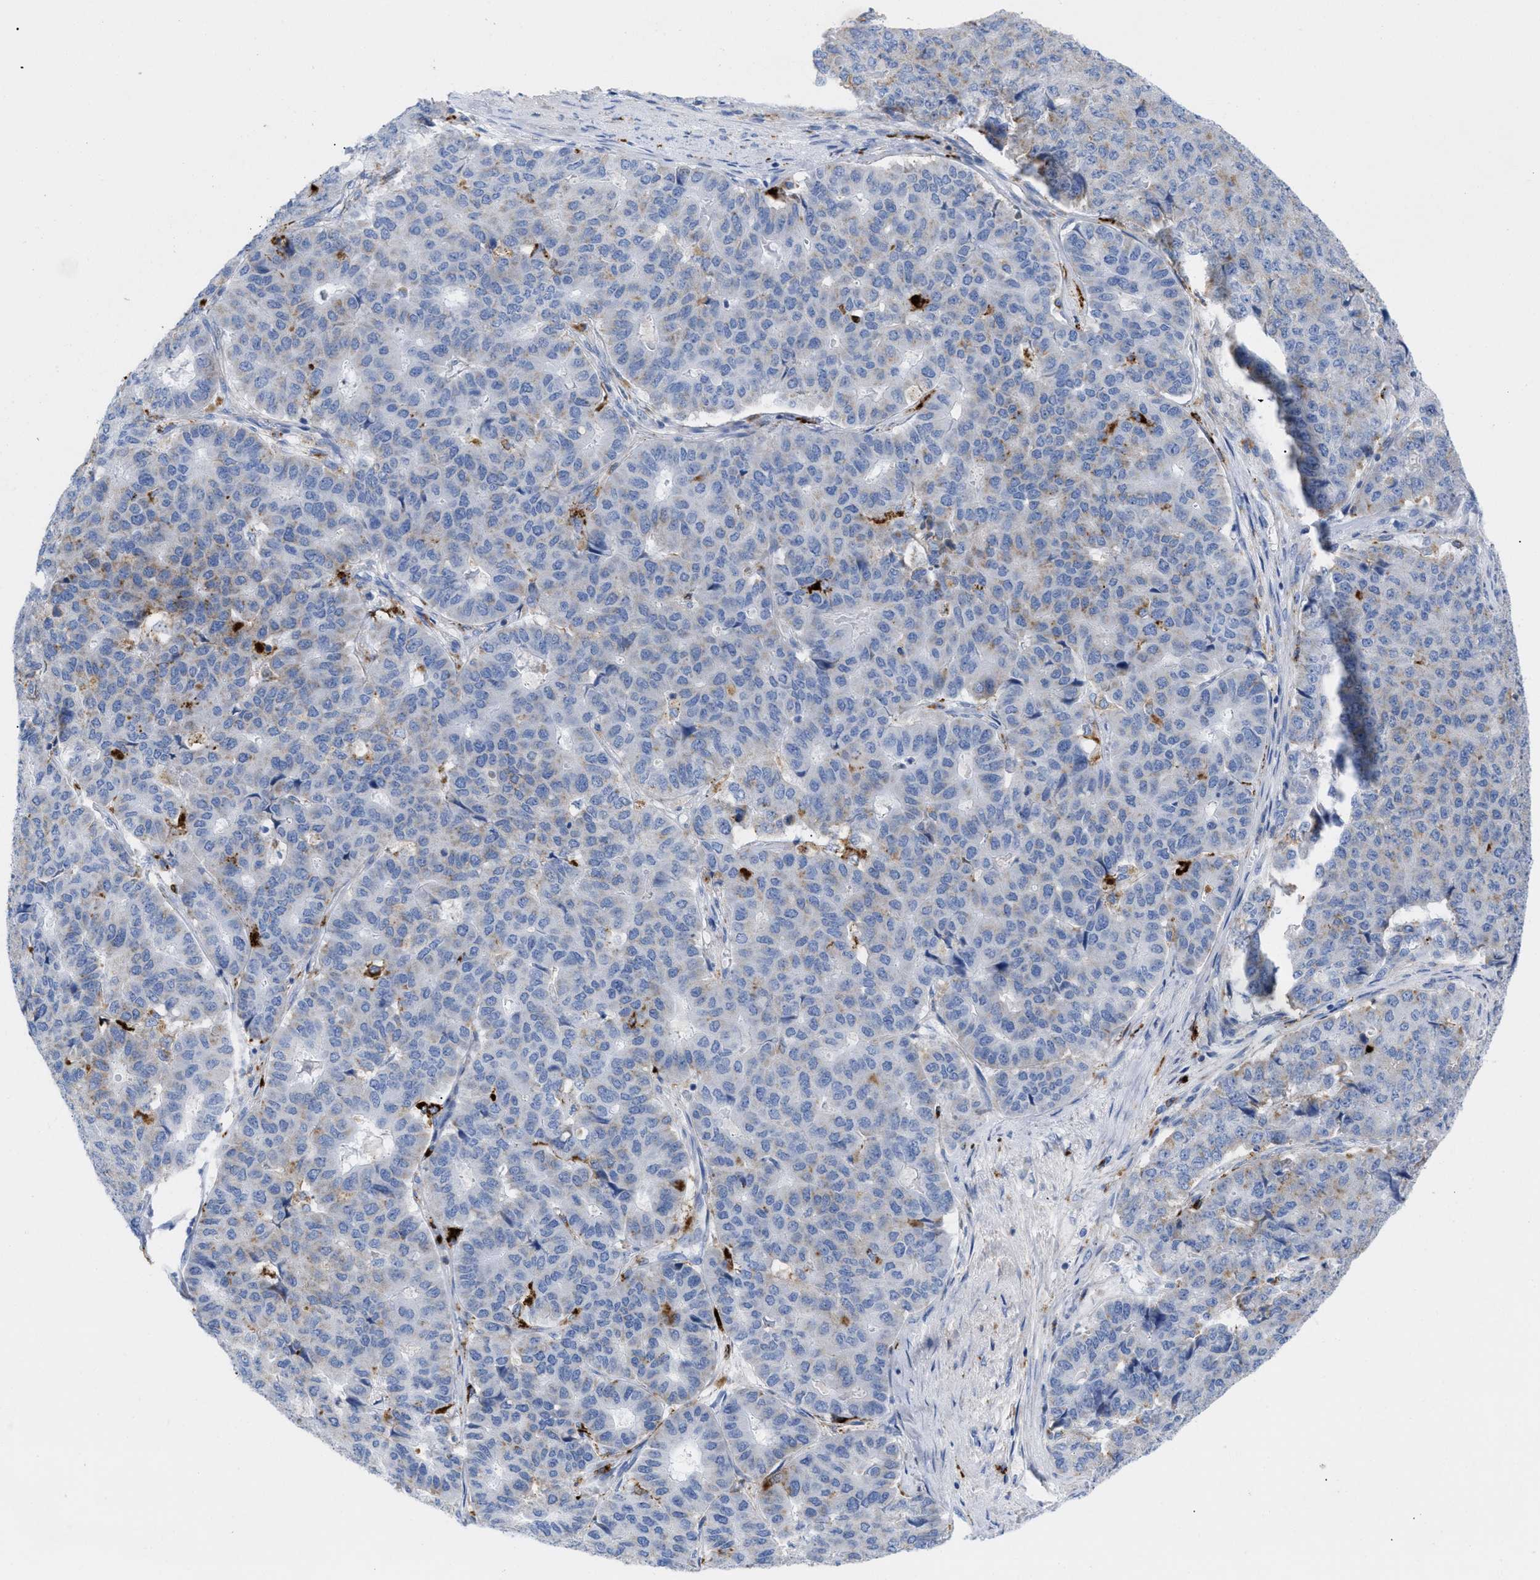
{"staining": {"intensity": "moderate", "quantity": "<25%", "location": "cytoplasmic/membranous"}, "tissue": "pancreatic cancer", "cell_type": "Tumor cells", "image_type": "cancer", "snomed": [{"axis": "morphology", "description": "Adenocarcinoma, NOS"}, {"axis": "topography", "description": "Pancreas"}], "caption": "Brown immunohistochemical staining in adenocarcinoma (pancreatic) shows moderate cytoplasmic/membranous staining in about <25% of tumor cells.", "gene": "DRAM2", "patient": {"sex": "male", "age": 50}}